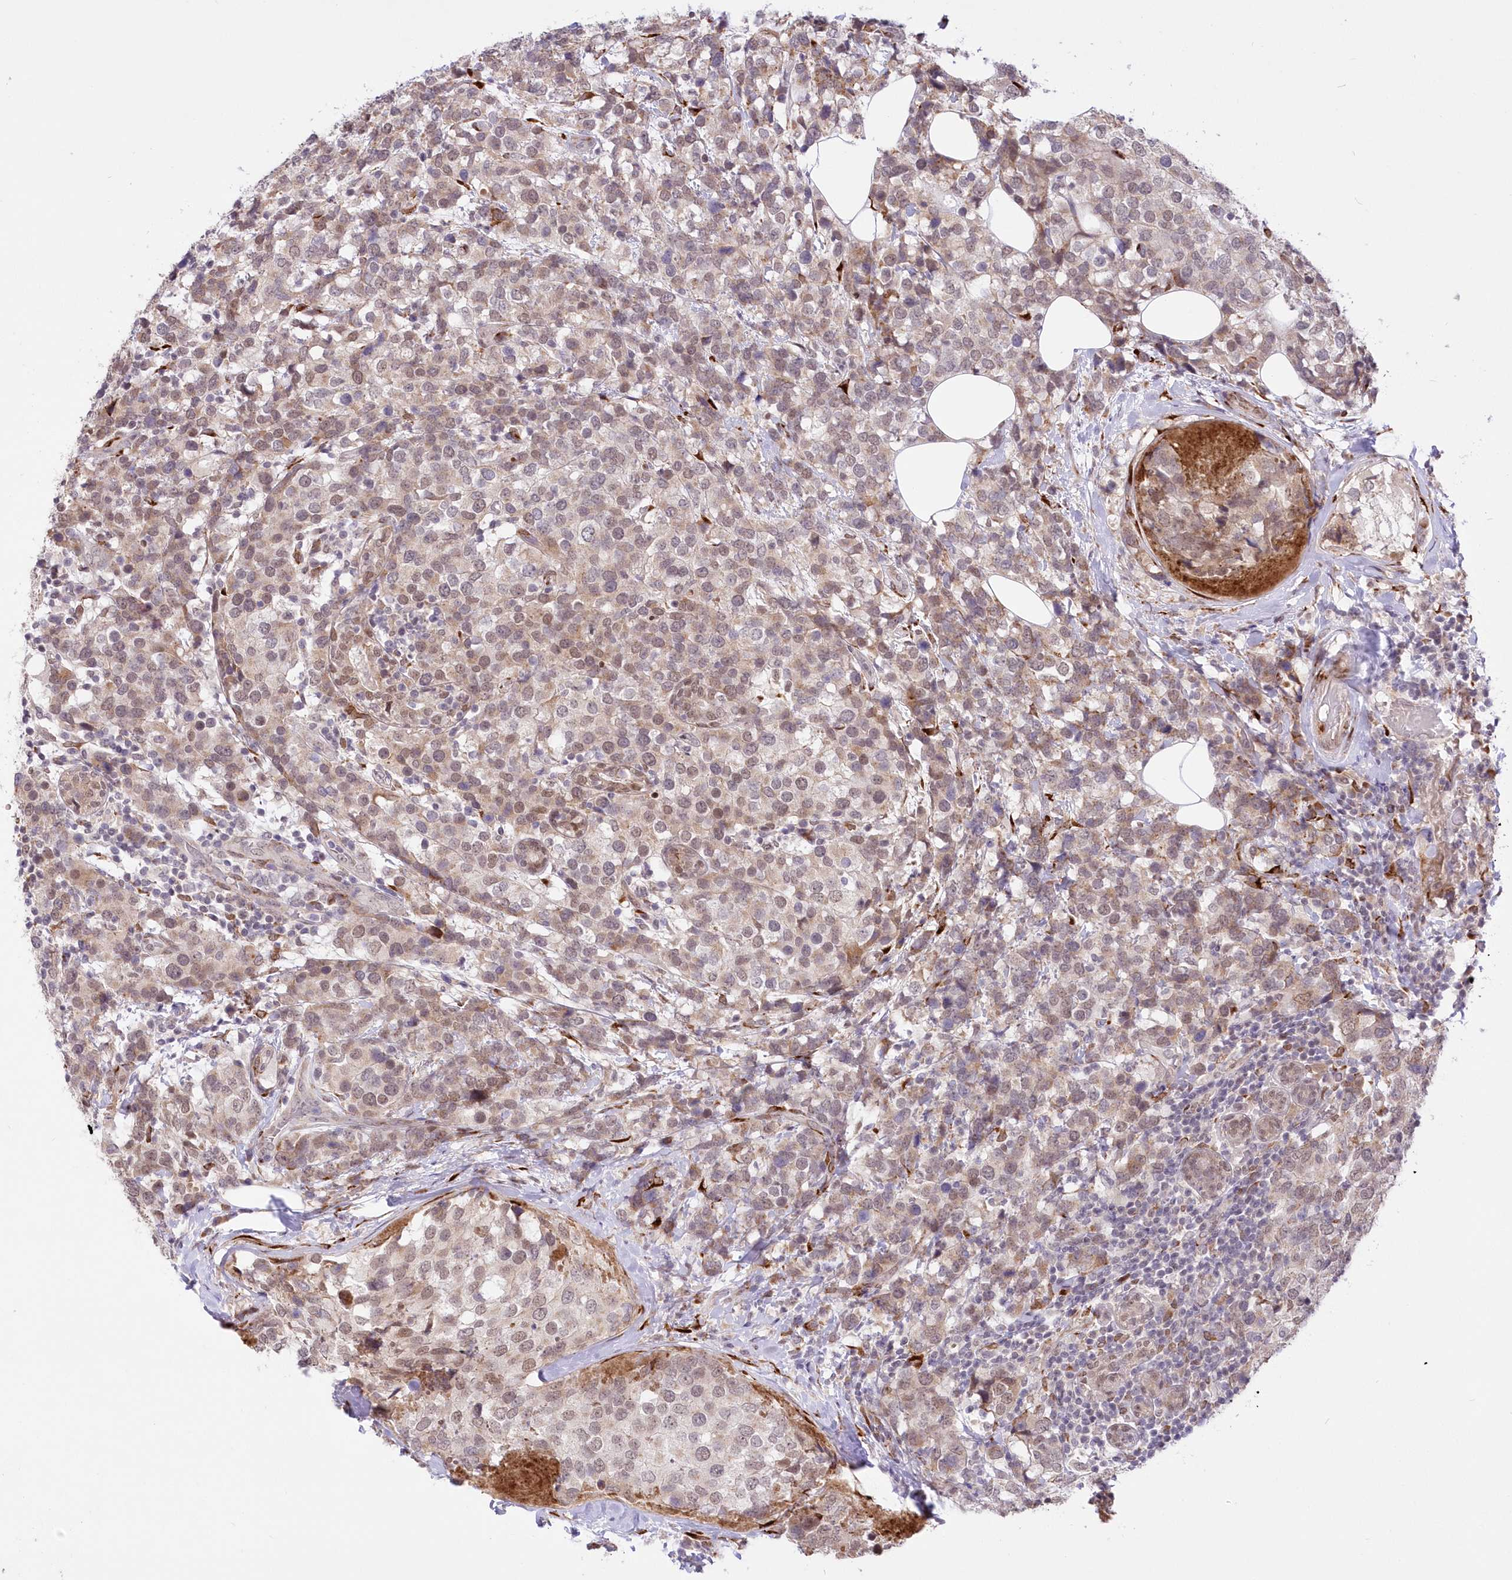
{"staining": {"intensity": "weak", "quantity": "25%-75%", "location": "nuclear"}, "tissue": "breast cancer", "cell_type": "Tumor cells", "image_type": "cancer", "snomed": [{"axis": "morphology", "description": "Lobular carcinoma"}, {"axis": "topography", "description": "Breast"}], "caption": "Breast cancer (lobular carcinoma) stained with a protein marker reveals weak staining in tumor cells.", "gene": "LDB1", "patient": {"sex": "female", "age": 59}}